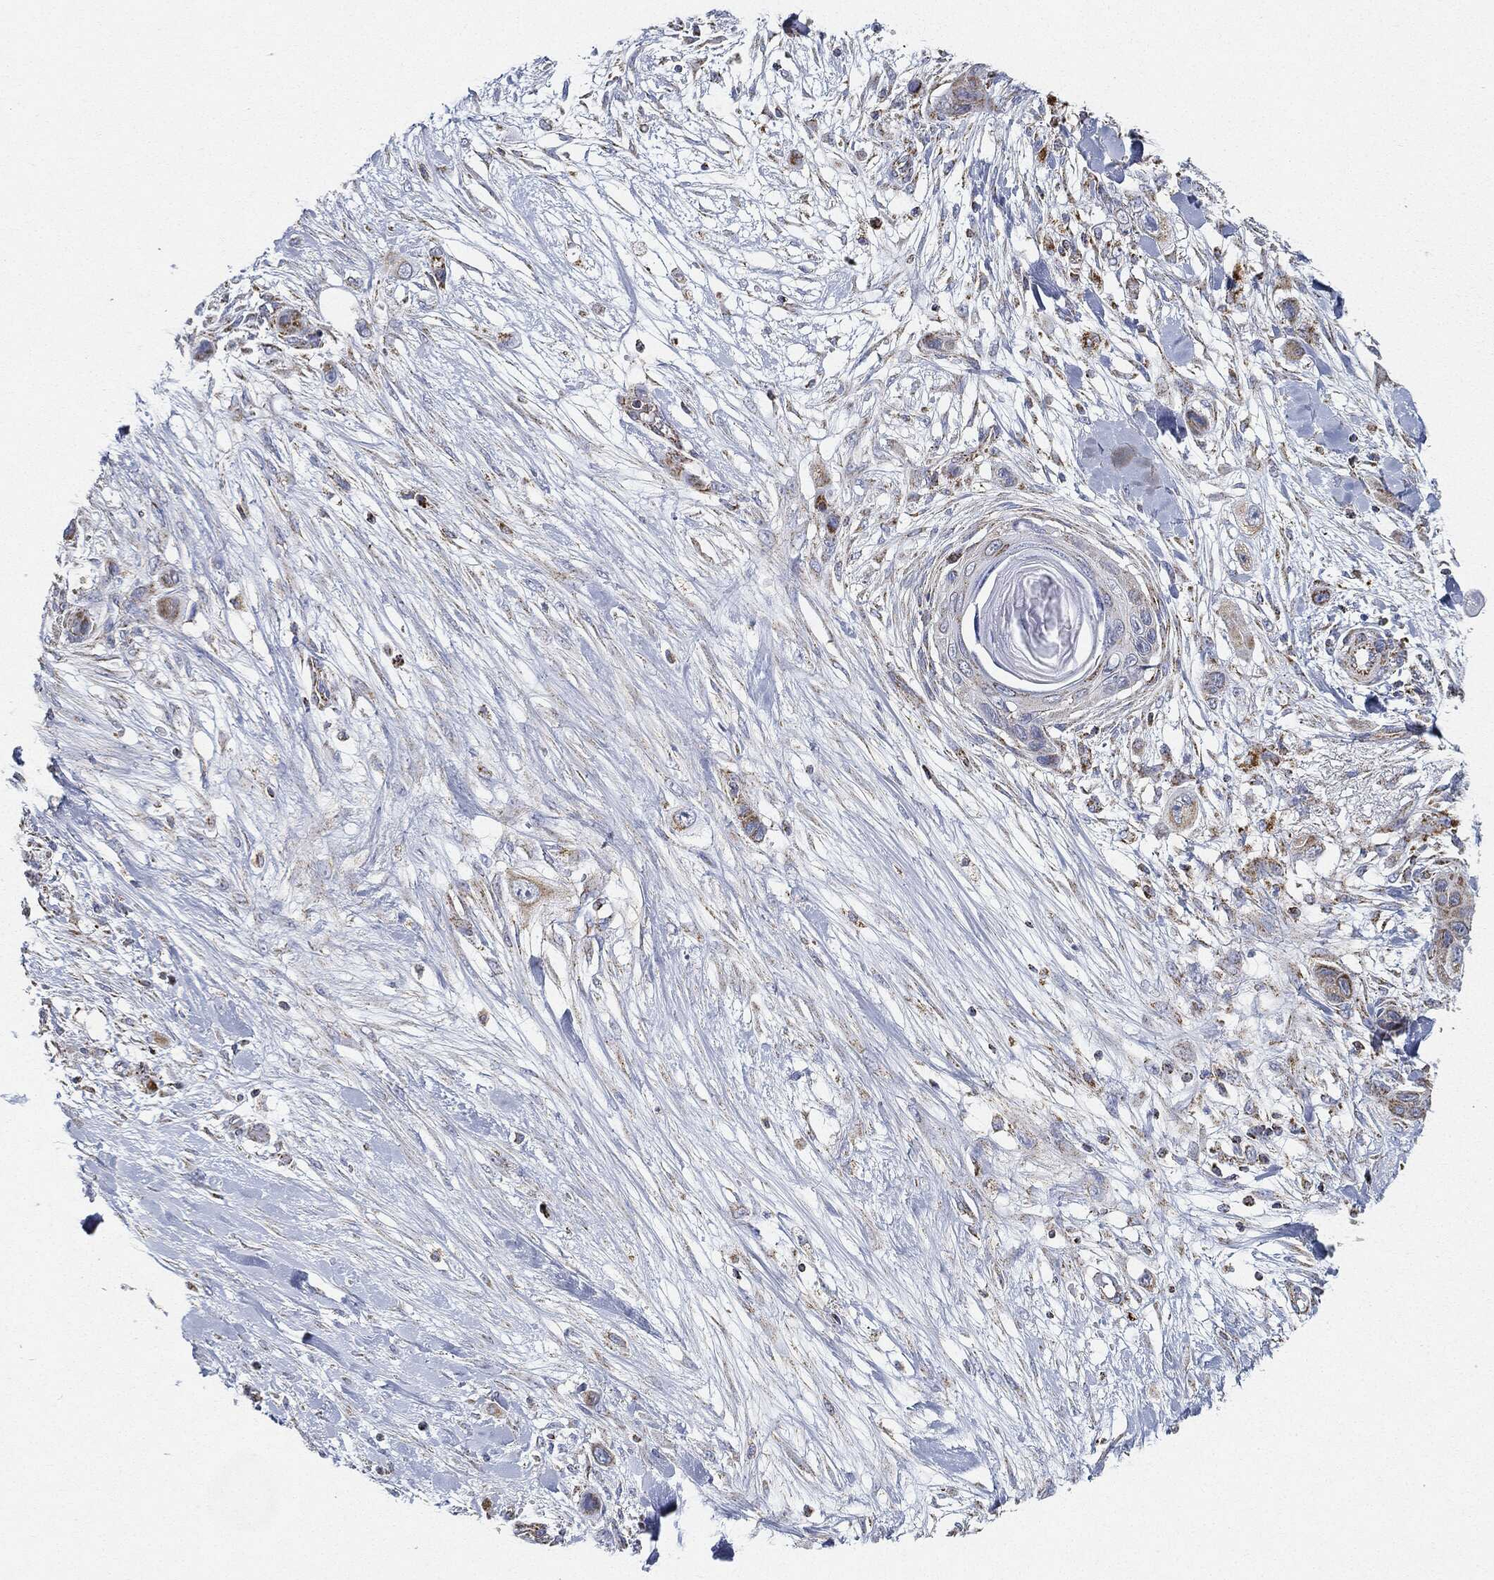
{"staining": {"intensity": "moderate", "quantity": "25%-75%", "location": "cytoplasmic/membranous"}, "tissue": "skin cancer", "cell_type": "Tumor cells", "image_type": "cancer", "snomed": [{"axis": "morphology", "description": "Squamous cell carcinoma, NOS"}, {"axis": "topography", "description": "Skin"}], "caption": "Immunohistochemistry (IHC) of human skin cancer reveals medium levels of moderate cytoplasmic/membranous expression in about 25%-75% of tumor cells.", "gene": "CAPN15", "patient": {"sex": "male", "age": 79}}